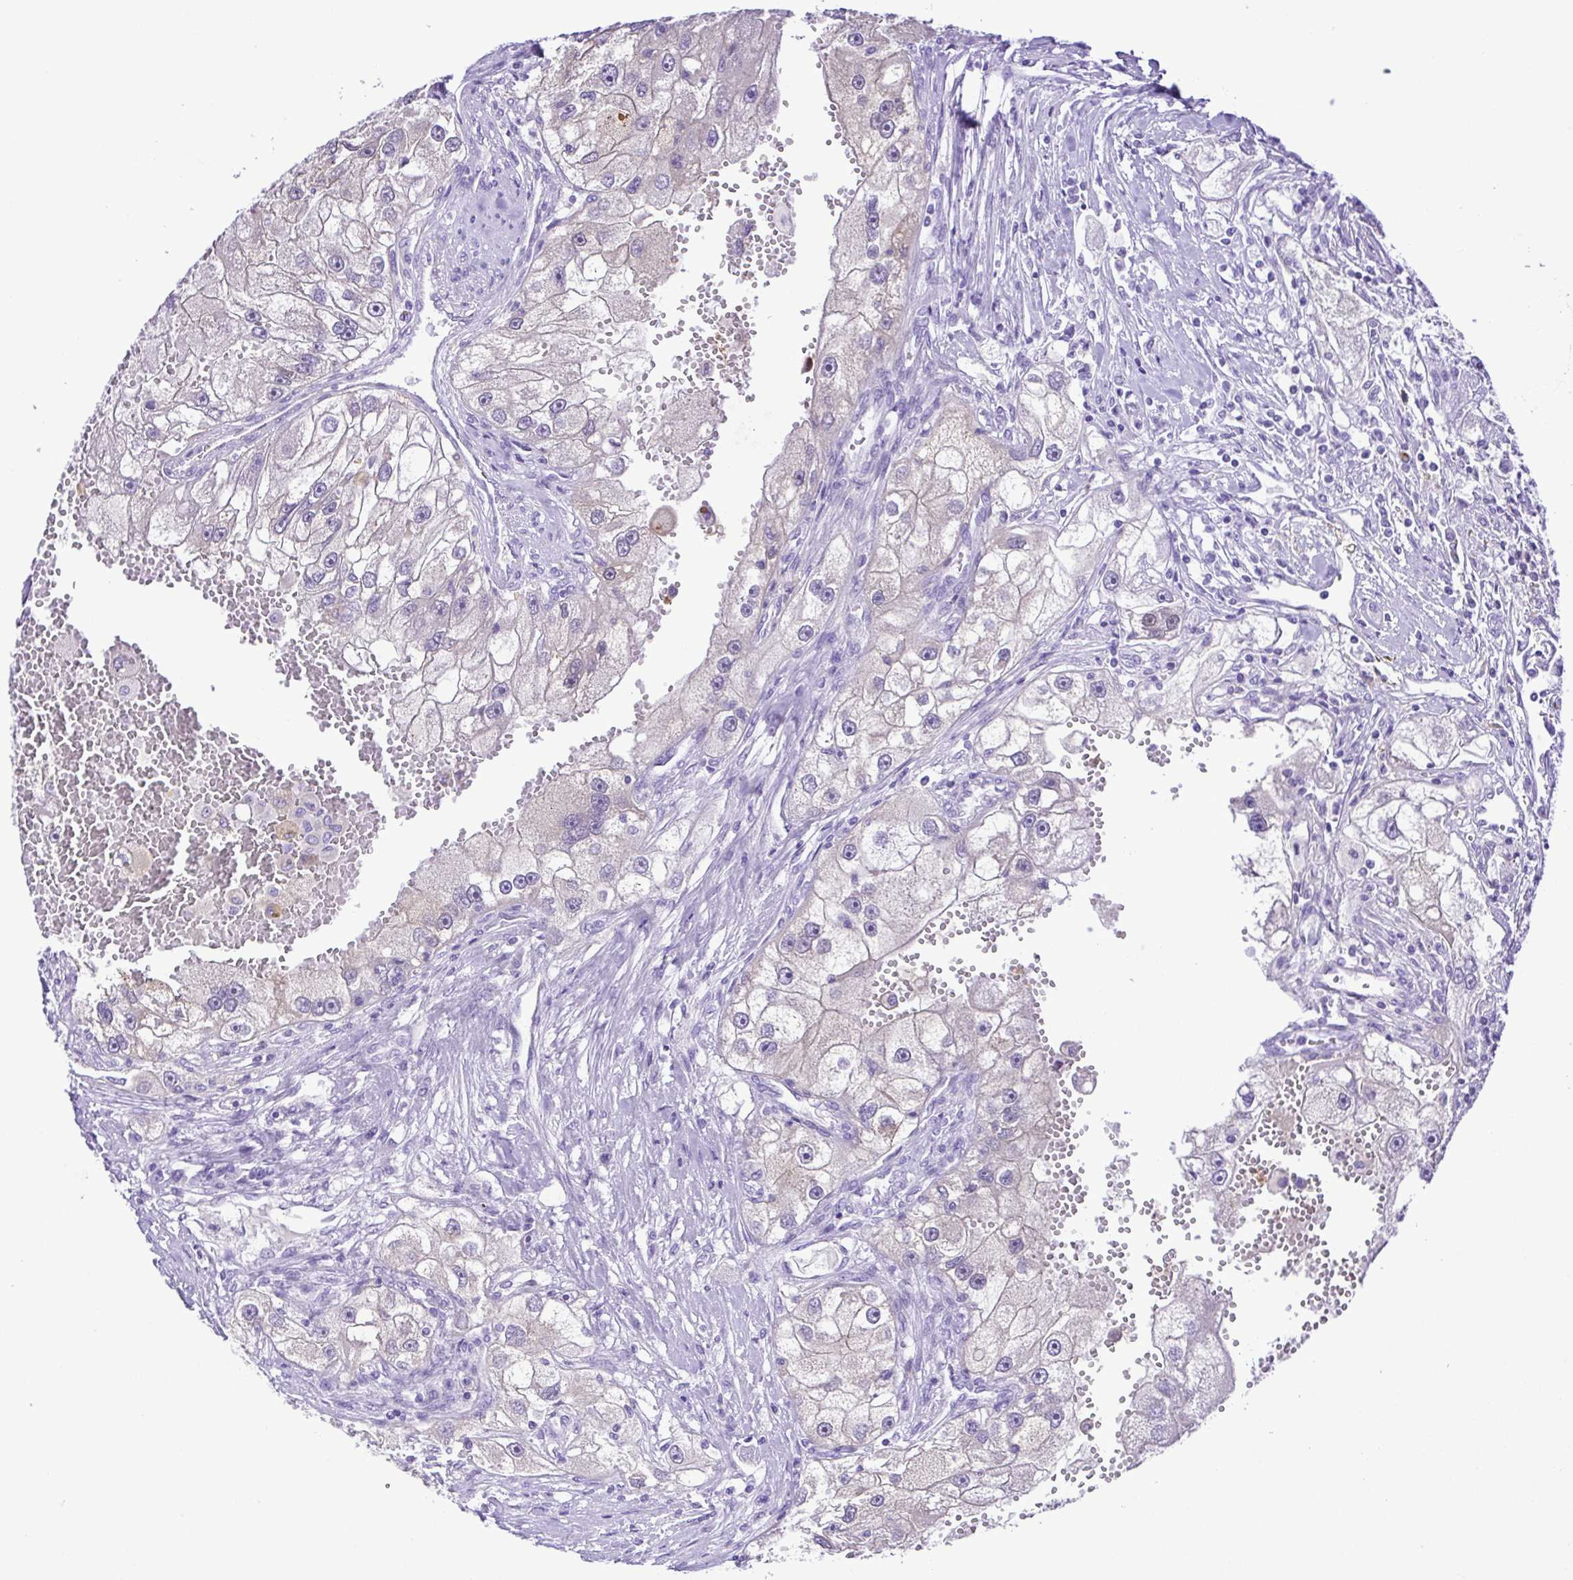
{"staining": {"intensity": "negative", "quantity": "none", "location": "none"}, "tissue": "renal cancer", "cell_type": "Tumor cells", "image_type": "cancer", "snomed": [{"axis": "morphology", "description": "Adenocarcinoma, NOS"}, {"axis": "topography", "description": "Kidney"}], "caption": "Renal cancer (adenocarcinoma) was stained to show a protein in brown. There is no significant staining in tumor cells.", "gene": "SYT1", "patient": {"sex": "male", "age": 63}}